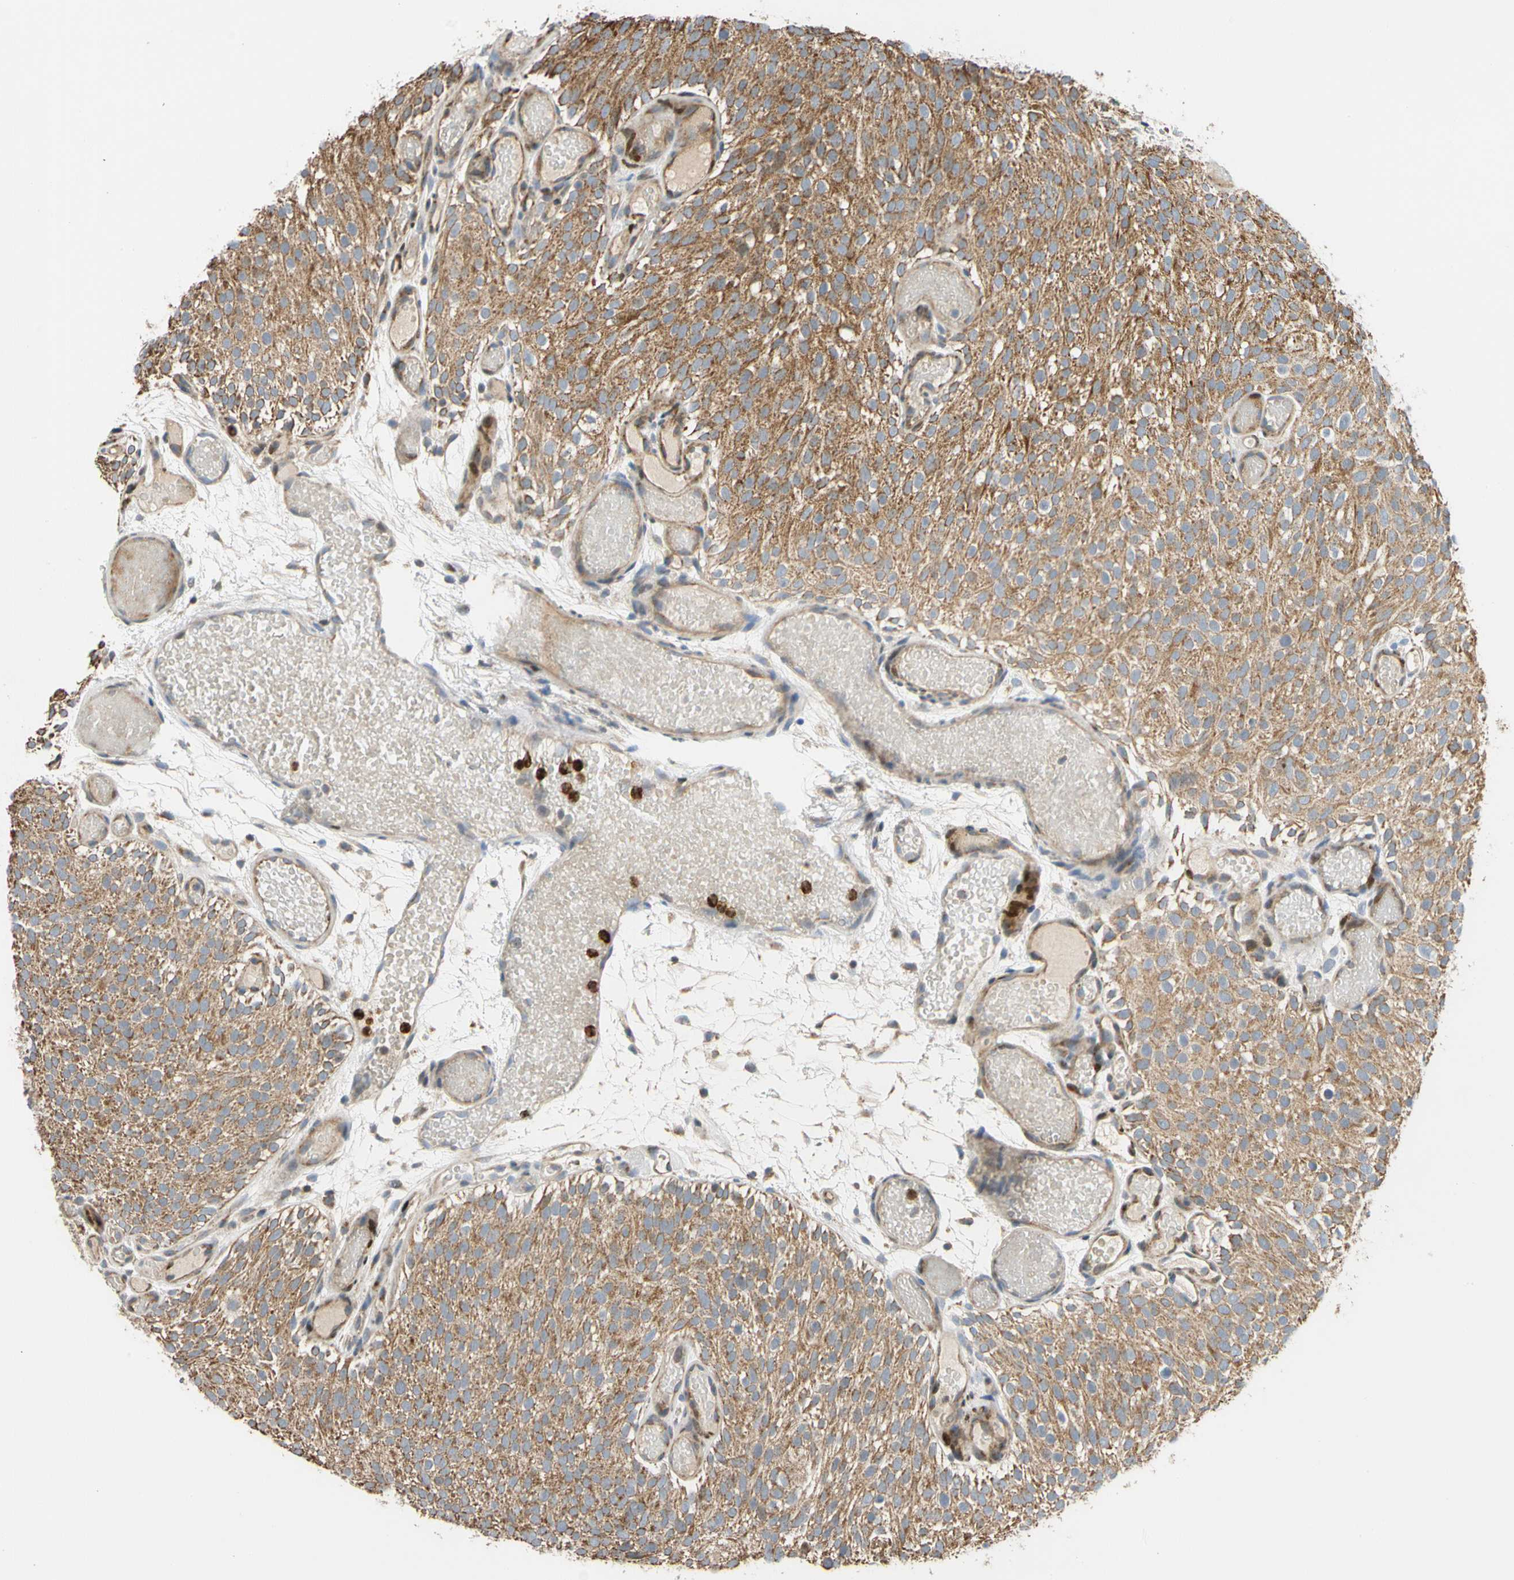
{"staining": {"intensity": "moderate", "quantity": ">75%", "location": "cytoplasmic/membranous"}, "tissue": "urothelial cancer", "cell_type": "Tumor cells", "image_type": "cancer", "snomed": [{"axis": "morphology", "description": "Urothelial carcinoma, Low grade"}, {"axis": "topography", "description": "Urinary bladder"}], "caption": "High-power microscopy captured an IHC micrograph of urothelial cancer, revealing moderate cytoplasmic/membranous positivity in about >75% of tumor cells.", "gene": "IP6K2", "patient": {"sex": "male", "age": 78}}